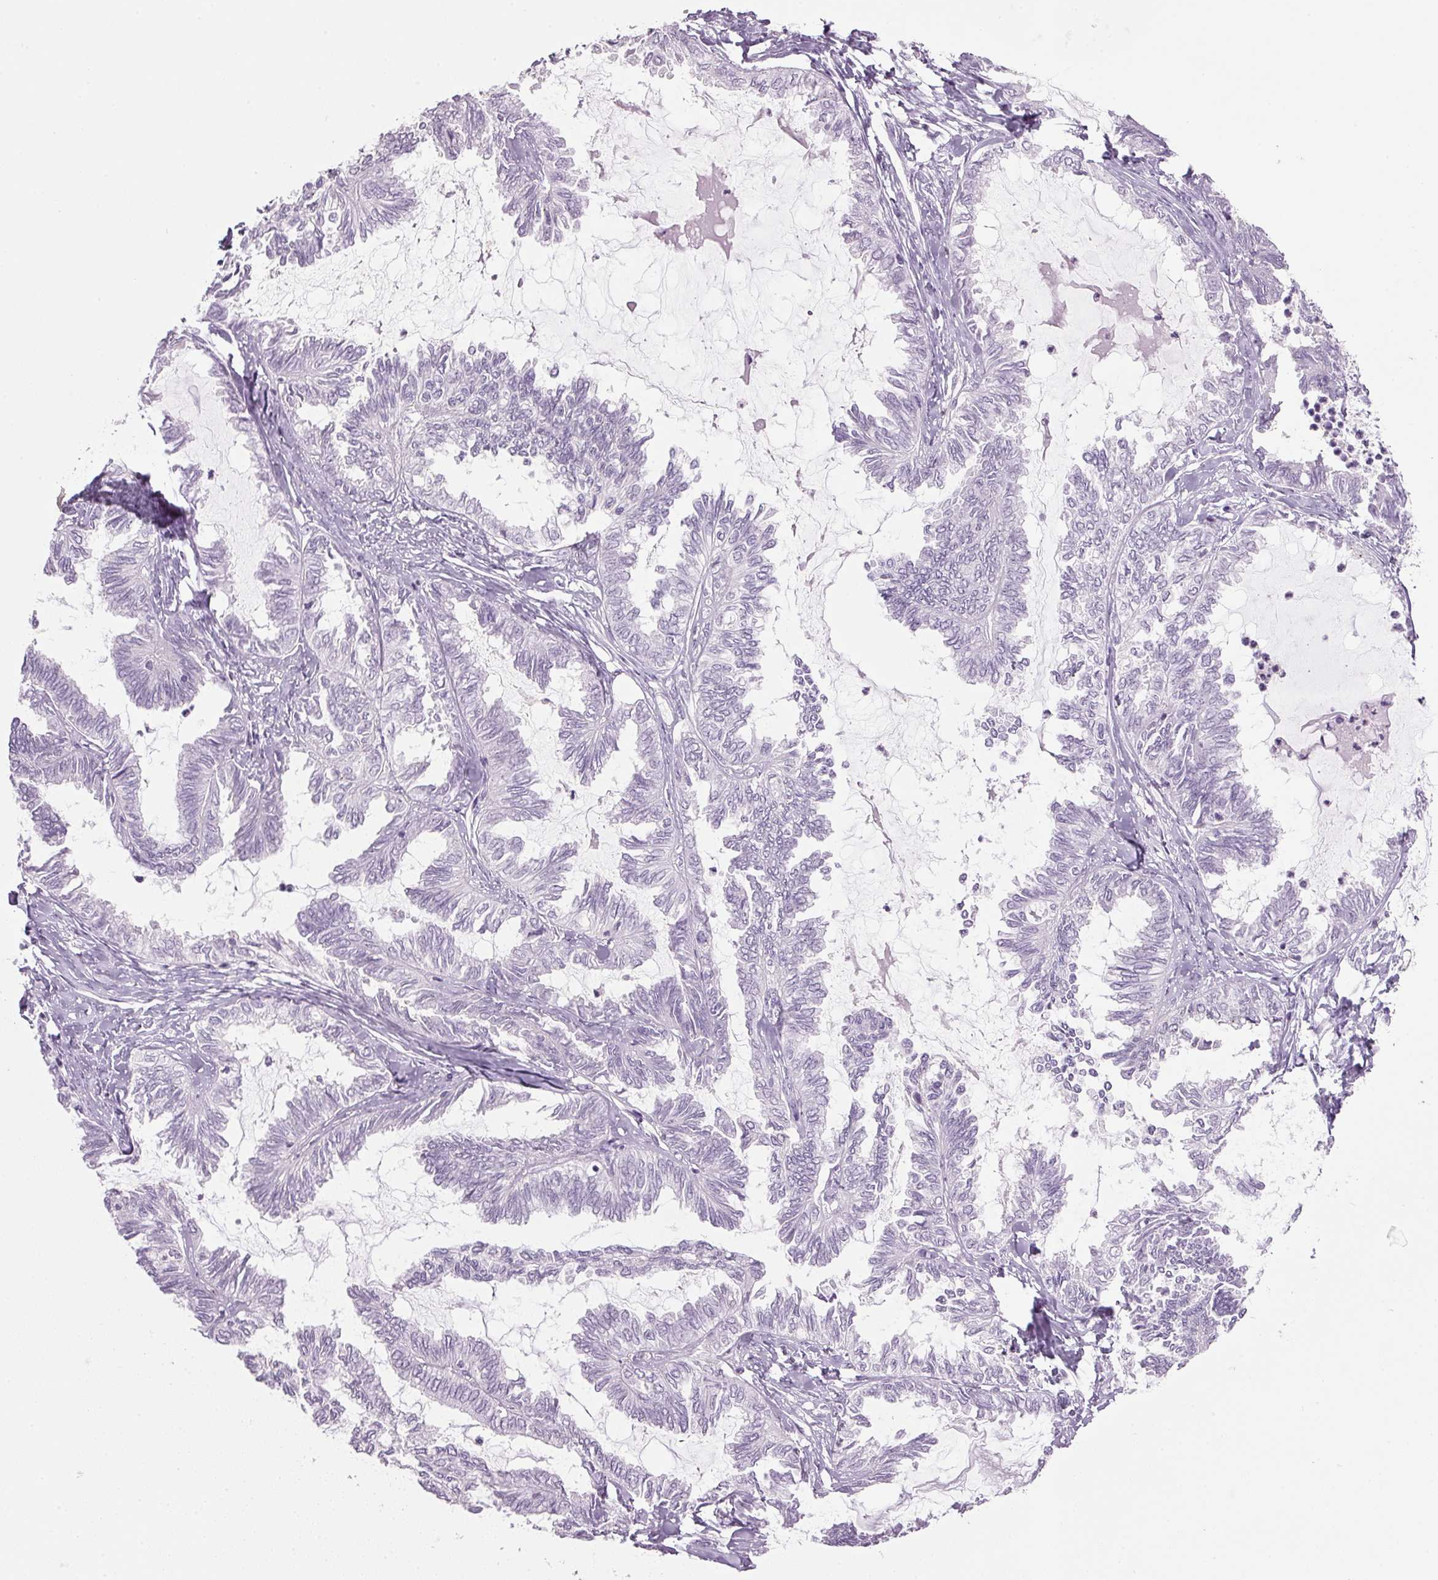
{"staining": {"intensity": "weak", "quantity": "<25%", "location": "cytoplasmic/membranous"}, "tissue": "ovarian cancer", "cell_type": "Tumor cells", "image_type": "cancer", "snomed": [{"axis": "morphology", "description": "Carcinoma, endometroid"}, {"axis": "topography", "description": "Ovary"}], "caption": "A high-resolution micrograph shows IHC staining of ovarian cancer (endometroid carcinoma), which demonstrates no significant expression in tumor cells. The staining is performed using DAB brown chromogen with nuclei counter-stained in using hematoxylin.", "gene": "PPP1R1A", "patient": {"sex": "female", "age": 70}}